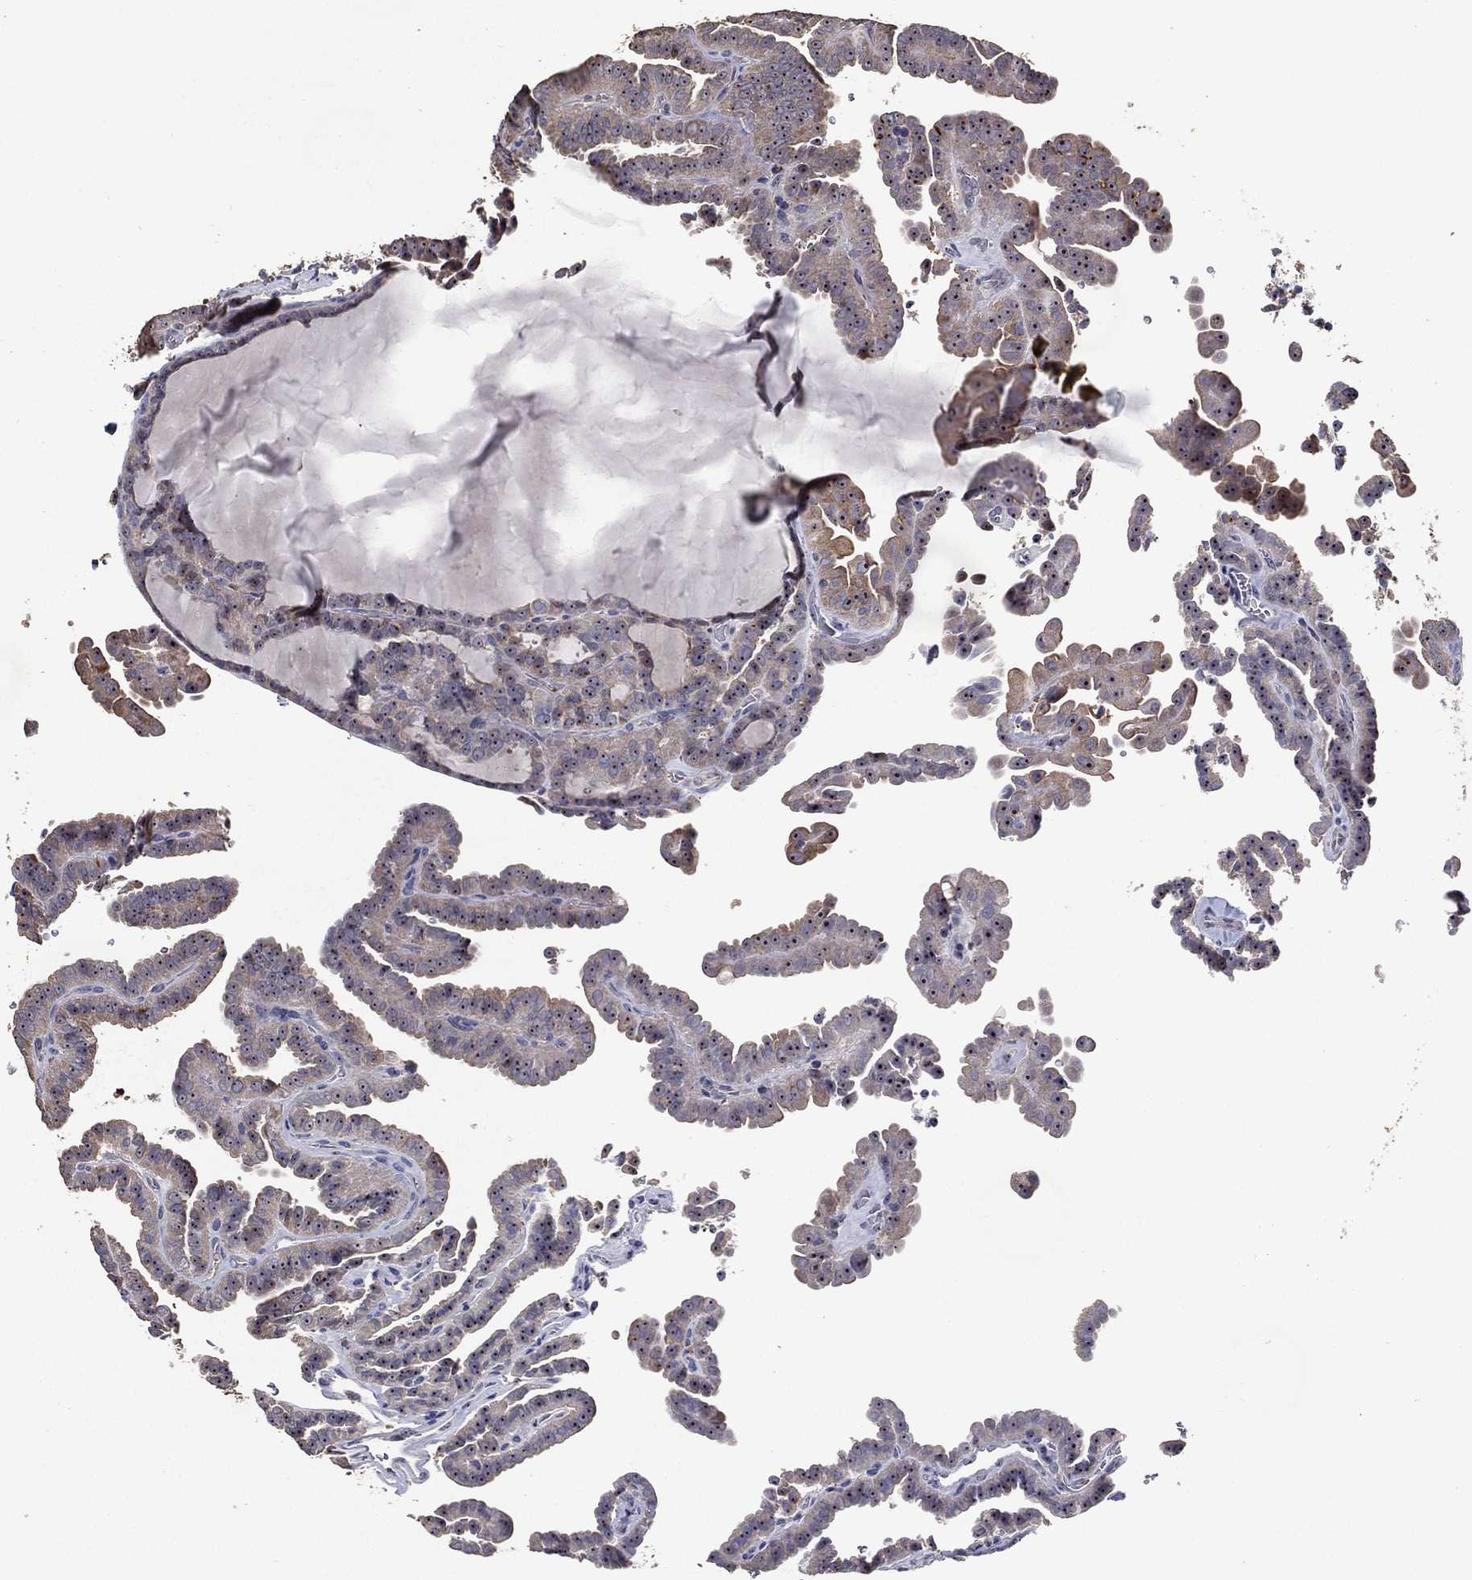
{"staining": {"intensity": "weak", "quantity": "<25%", "location": "nuclear"}, "tissue": "thyroid cancer", "cell_type": "Tumor cells", "image_type": "cancer", "snomed": [{"axis": "morphology", "description": "Papillary adenocarcinoma, NOS"}, {"axis": "topography", "description": "Thyroid gland"}], "caption": "Image shows no protein expression in tumor cells of thyroid cancer tissue.", "gene": "EFNA1", "patient": {"sex": "female", "age": 39}}